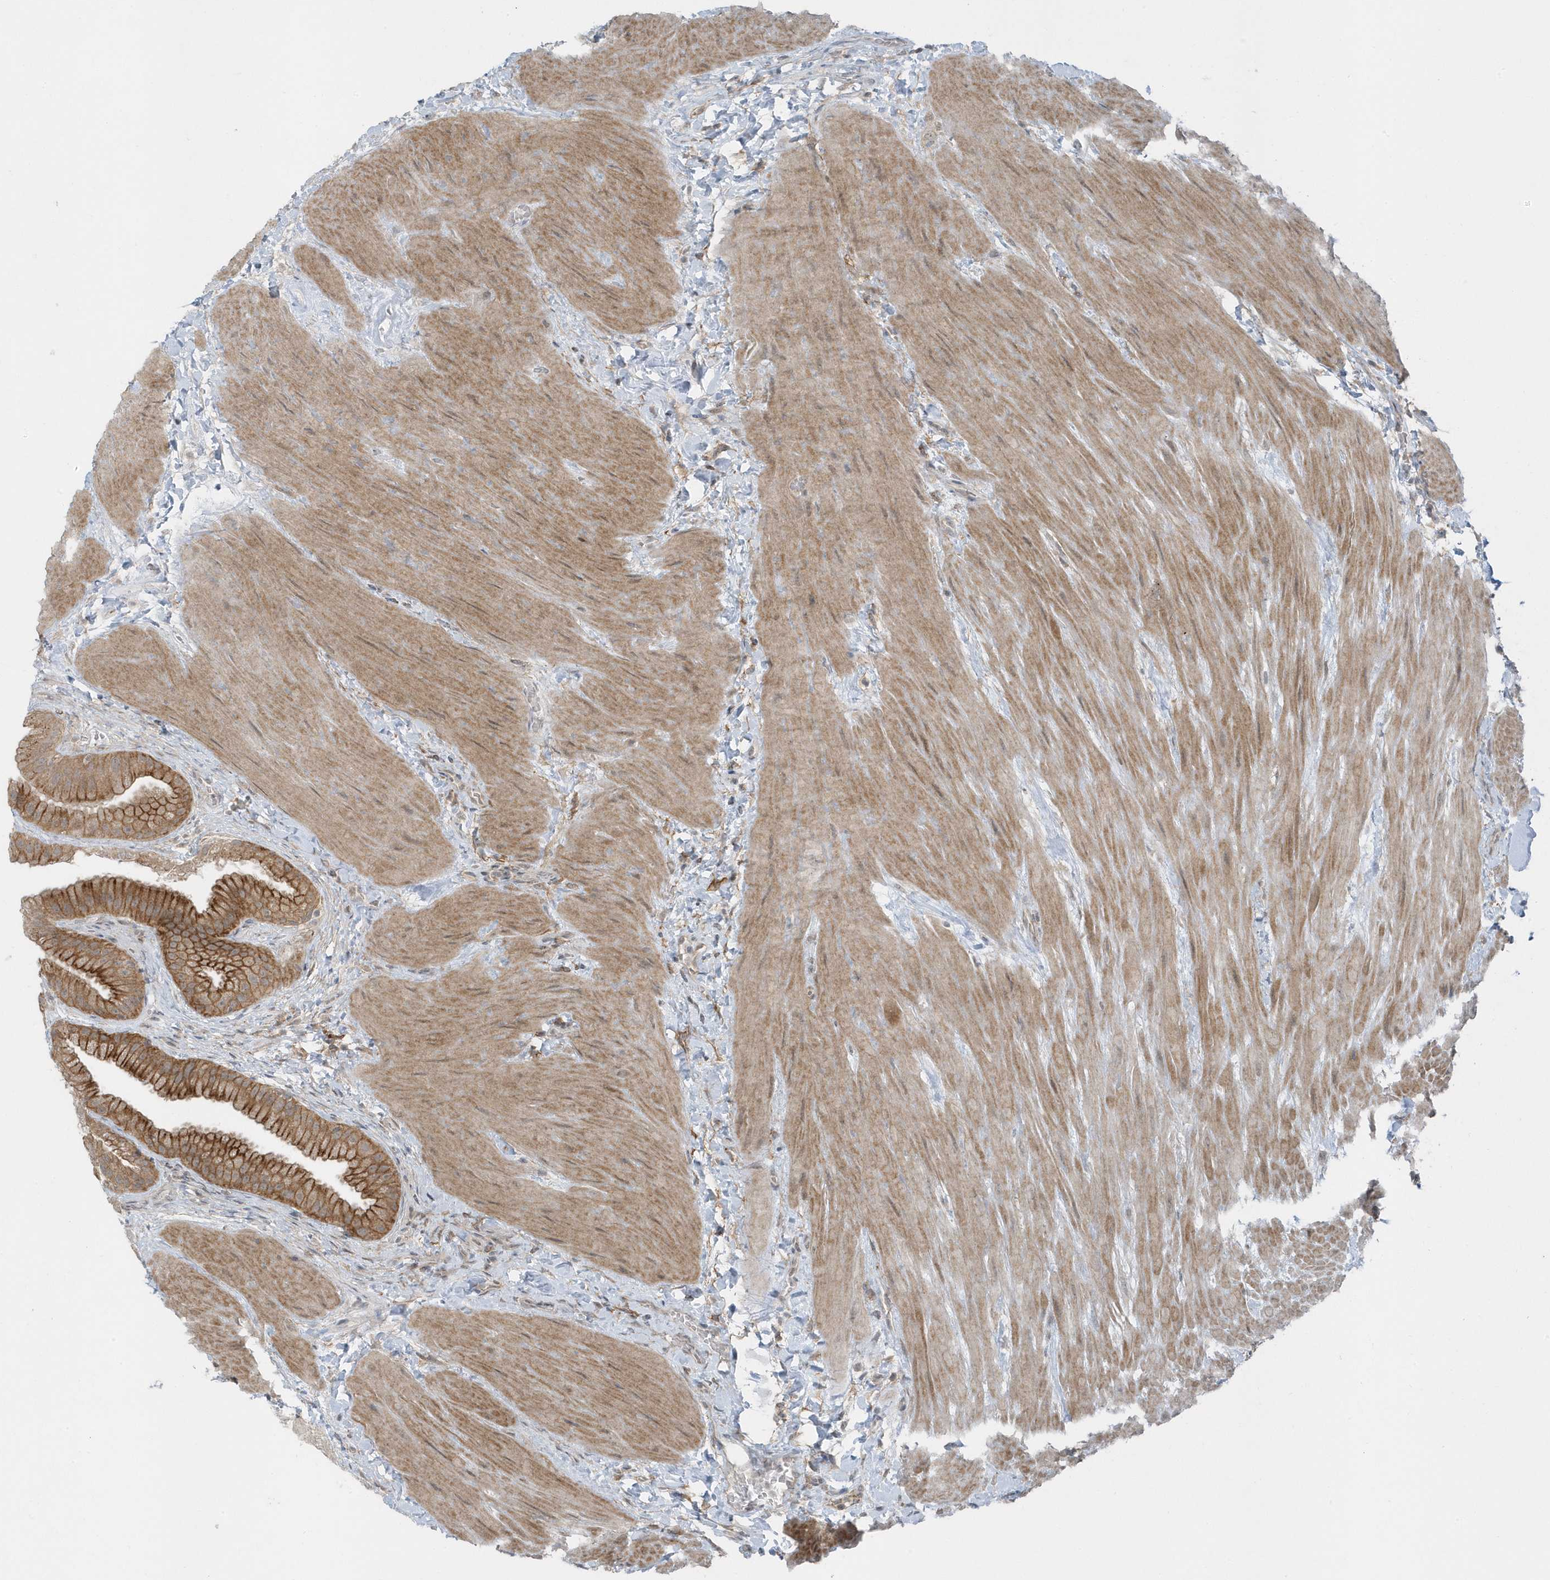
{"staining": {"intensity": "strong", "quantity": ">75%", "location": "cytoplasmic/membranous"}, "tissue": "gallbladder", "cell_type": "Glandular cells", "image_type": "normal", "snomed": [{"axis": "morphology", "description": "Normal tissue, NOS"}, {"axis": "topography", "description": "Gallbladder"}], "caption": "IHC of benign gallbladder reveals high levels of strong cytoplasmic/membranous expression in about >75% of glandular cells. (DAB = brown stain, brightfield microscopy at high magnification).", "gene": "PARD3B", "patient": {"sex": "male", "age": 55}}